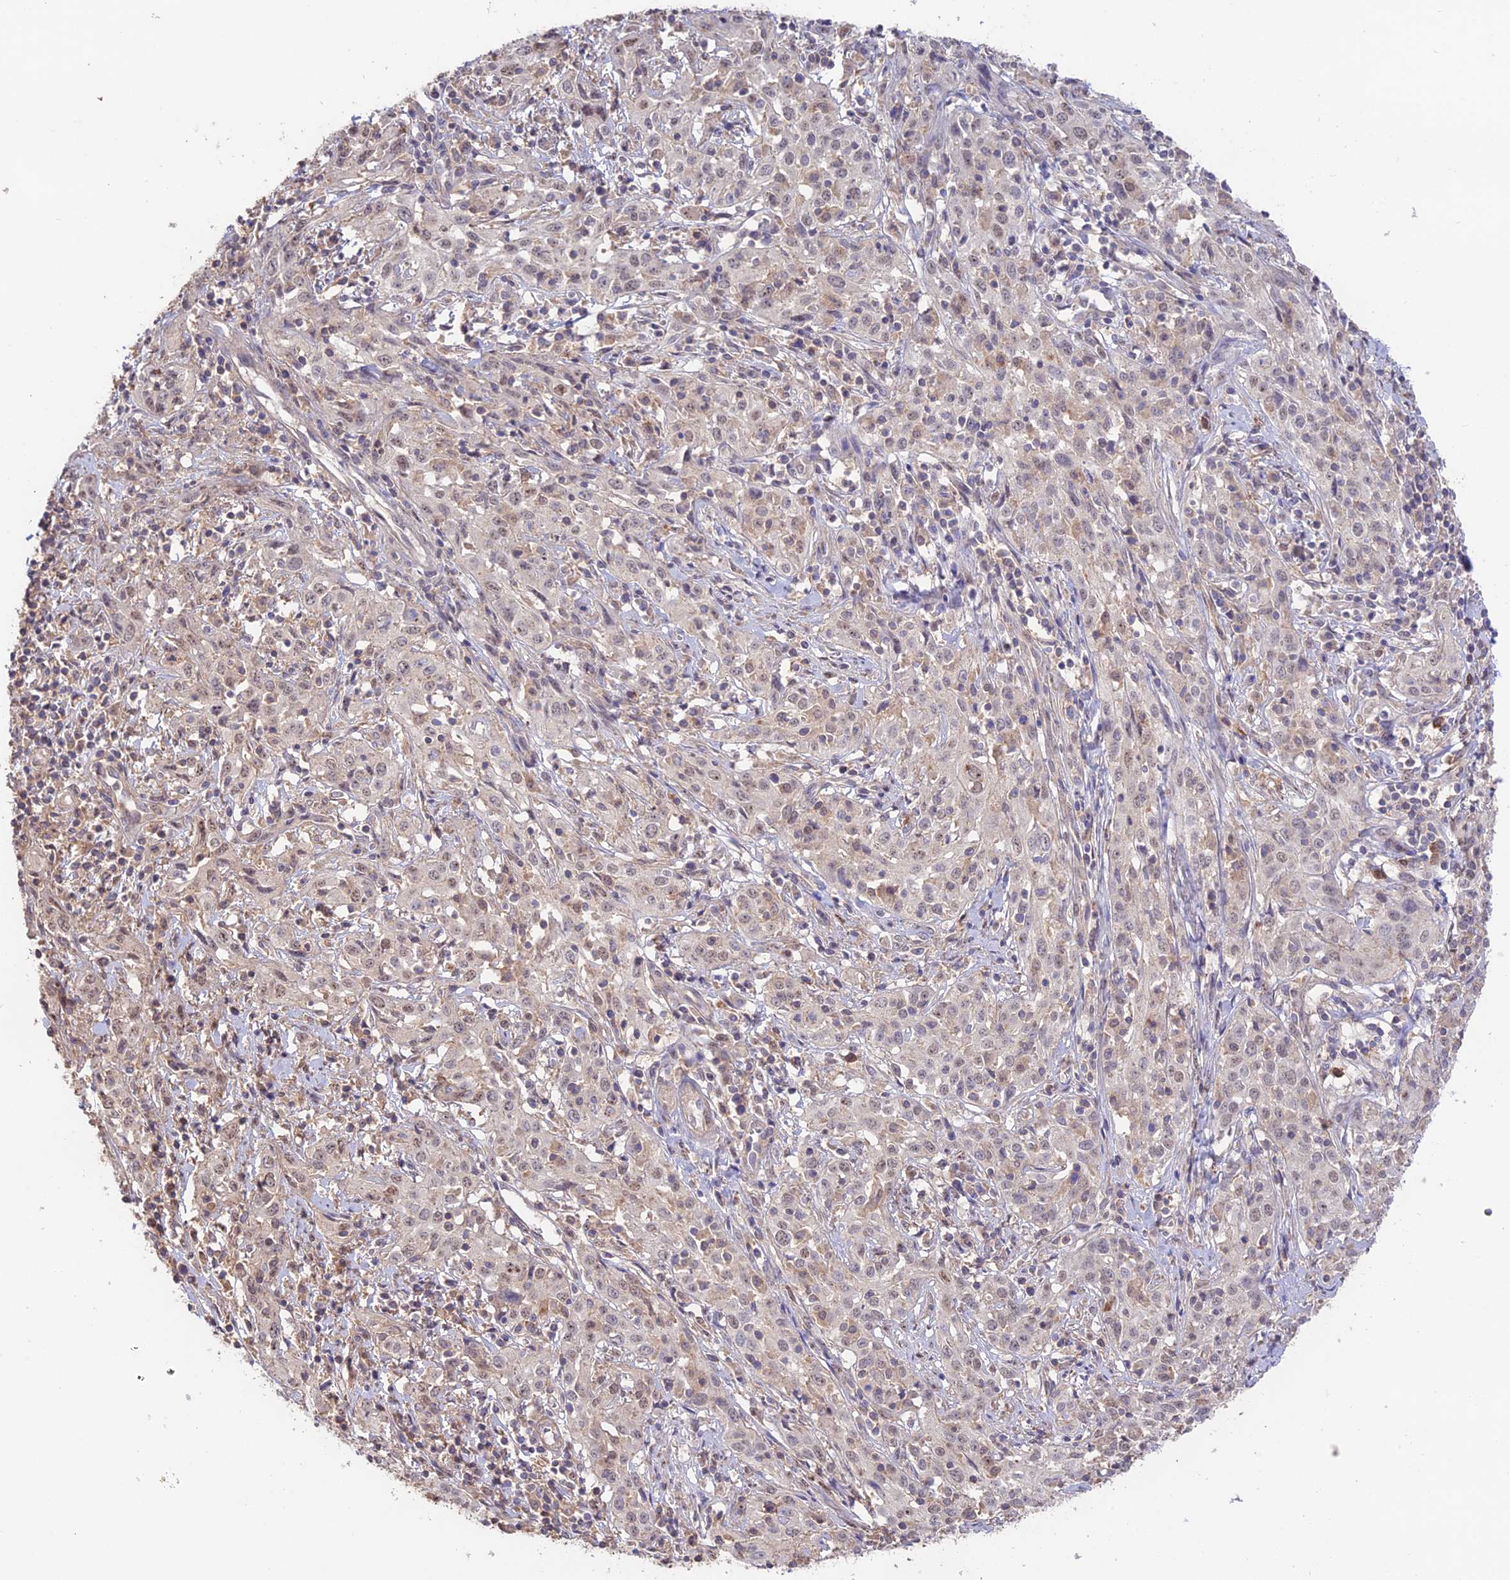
{"staining": {"intensity": "weak", "quantity": "<25%", "location": "nuclear"}, "tissue": "cervical cancer", "cell_type": "Tumor cells", "image_type": "cancer", "snomed": [{"axis": "morphology", "description": "Squamous cell carcinoma, NOS"}, {"axis": "topography", "description": "Cervix"}], "caption": "IHC photomicrograph of human cervical squamous cell carcinoma stained for a protein (brown), which demonstrates no positivity in tumor cells.", "gene": "CLCF1", "patient": {"sex": "female", "age": 57}}